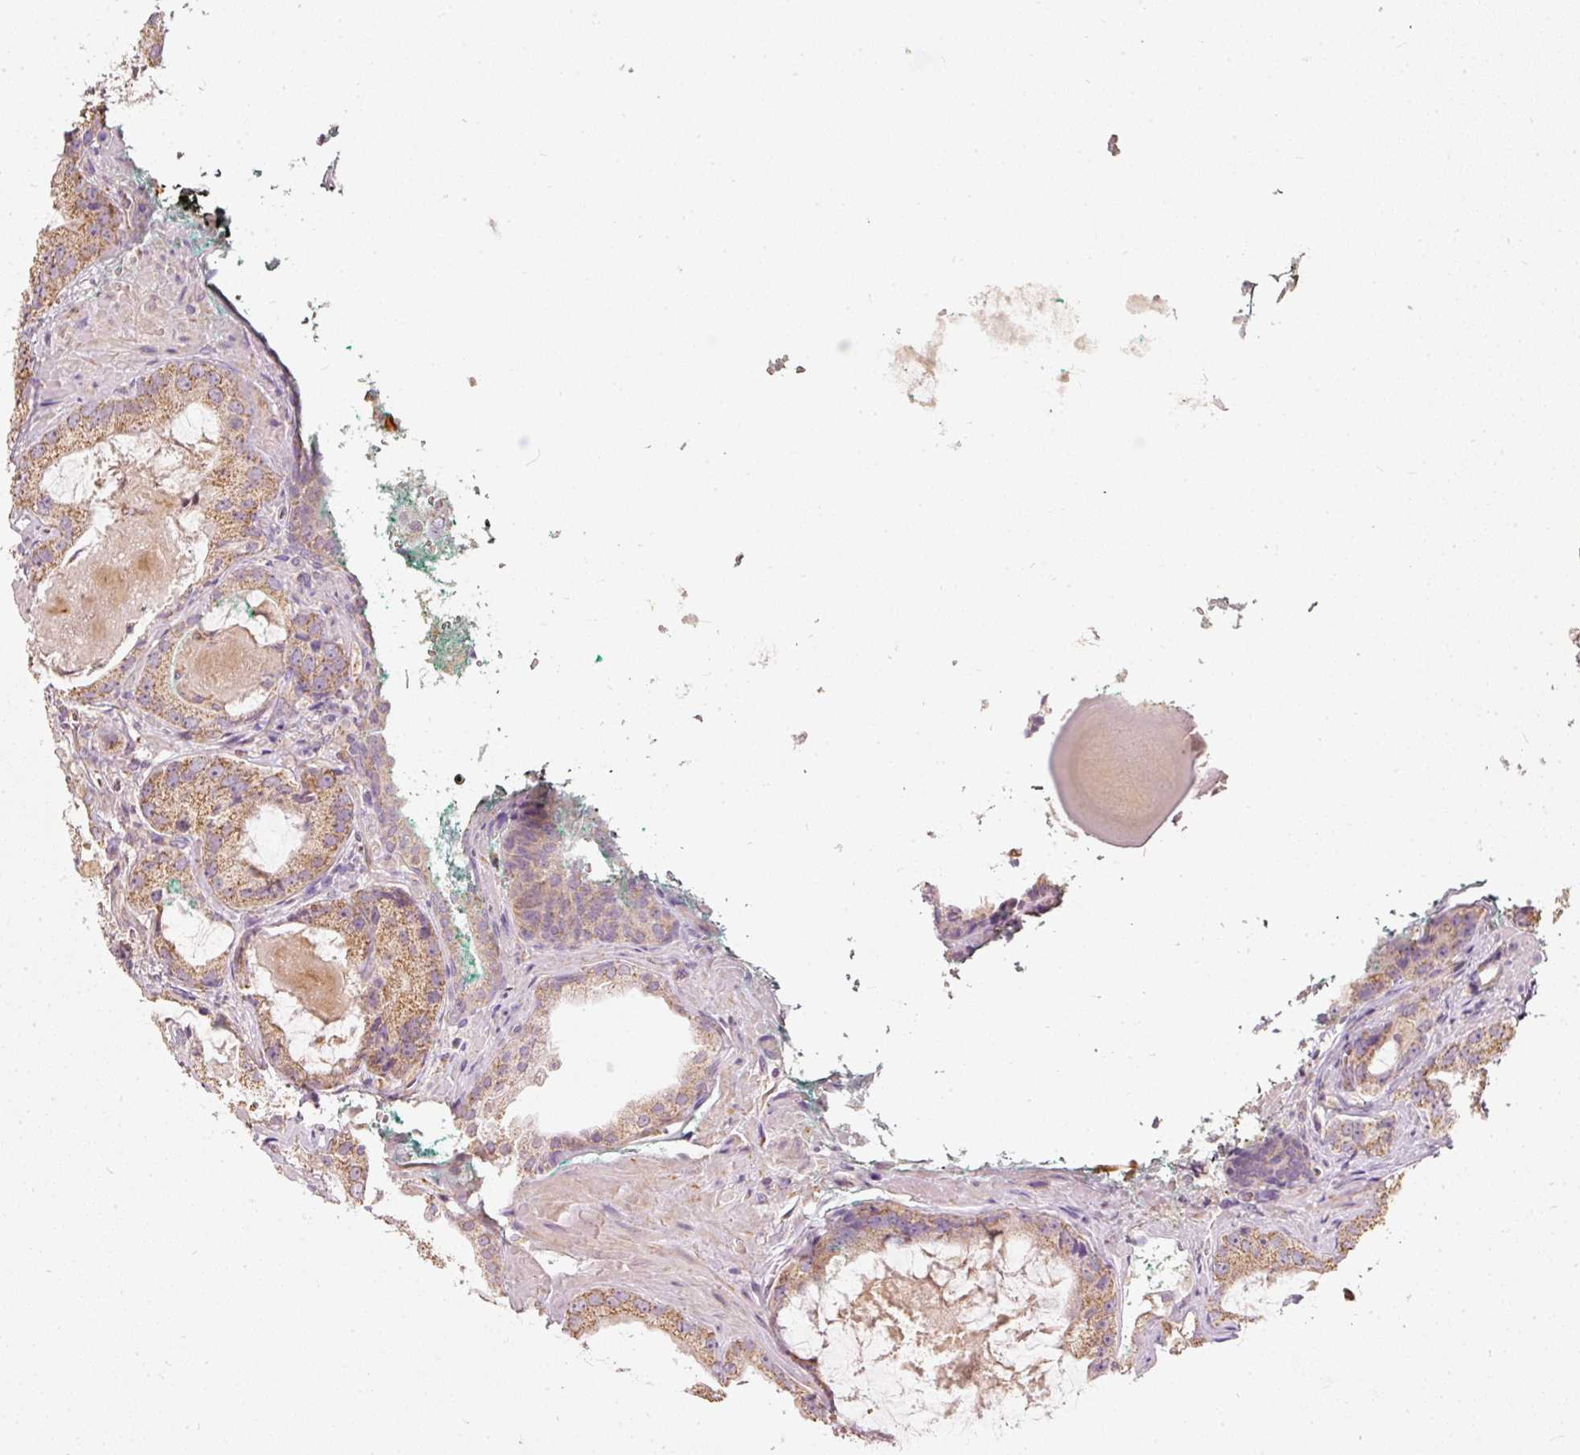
{"staining": {"intensity": "moderate", "quantity": ">75%", "location": "cytoplasmic/membranous"}, "tissue": "prostate cancer", "cell_type": "Tumor cells", "image_type": "cancer", "snomed": [{"axis": "morphology", "description": "Adenocarcinoma, High grade"}, {"axis": "topography", "description": "Prostate"}], "caption": "Moderate cytoplasmic/membranous protein staining is present in about >75% of tumor cells in adenocarcinoma (high-grade) (prostate).", "gene": "PSENEN", "patient": {"sex": "male", "age": 59}}